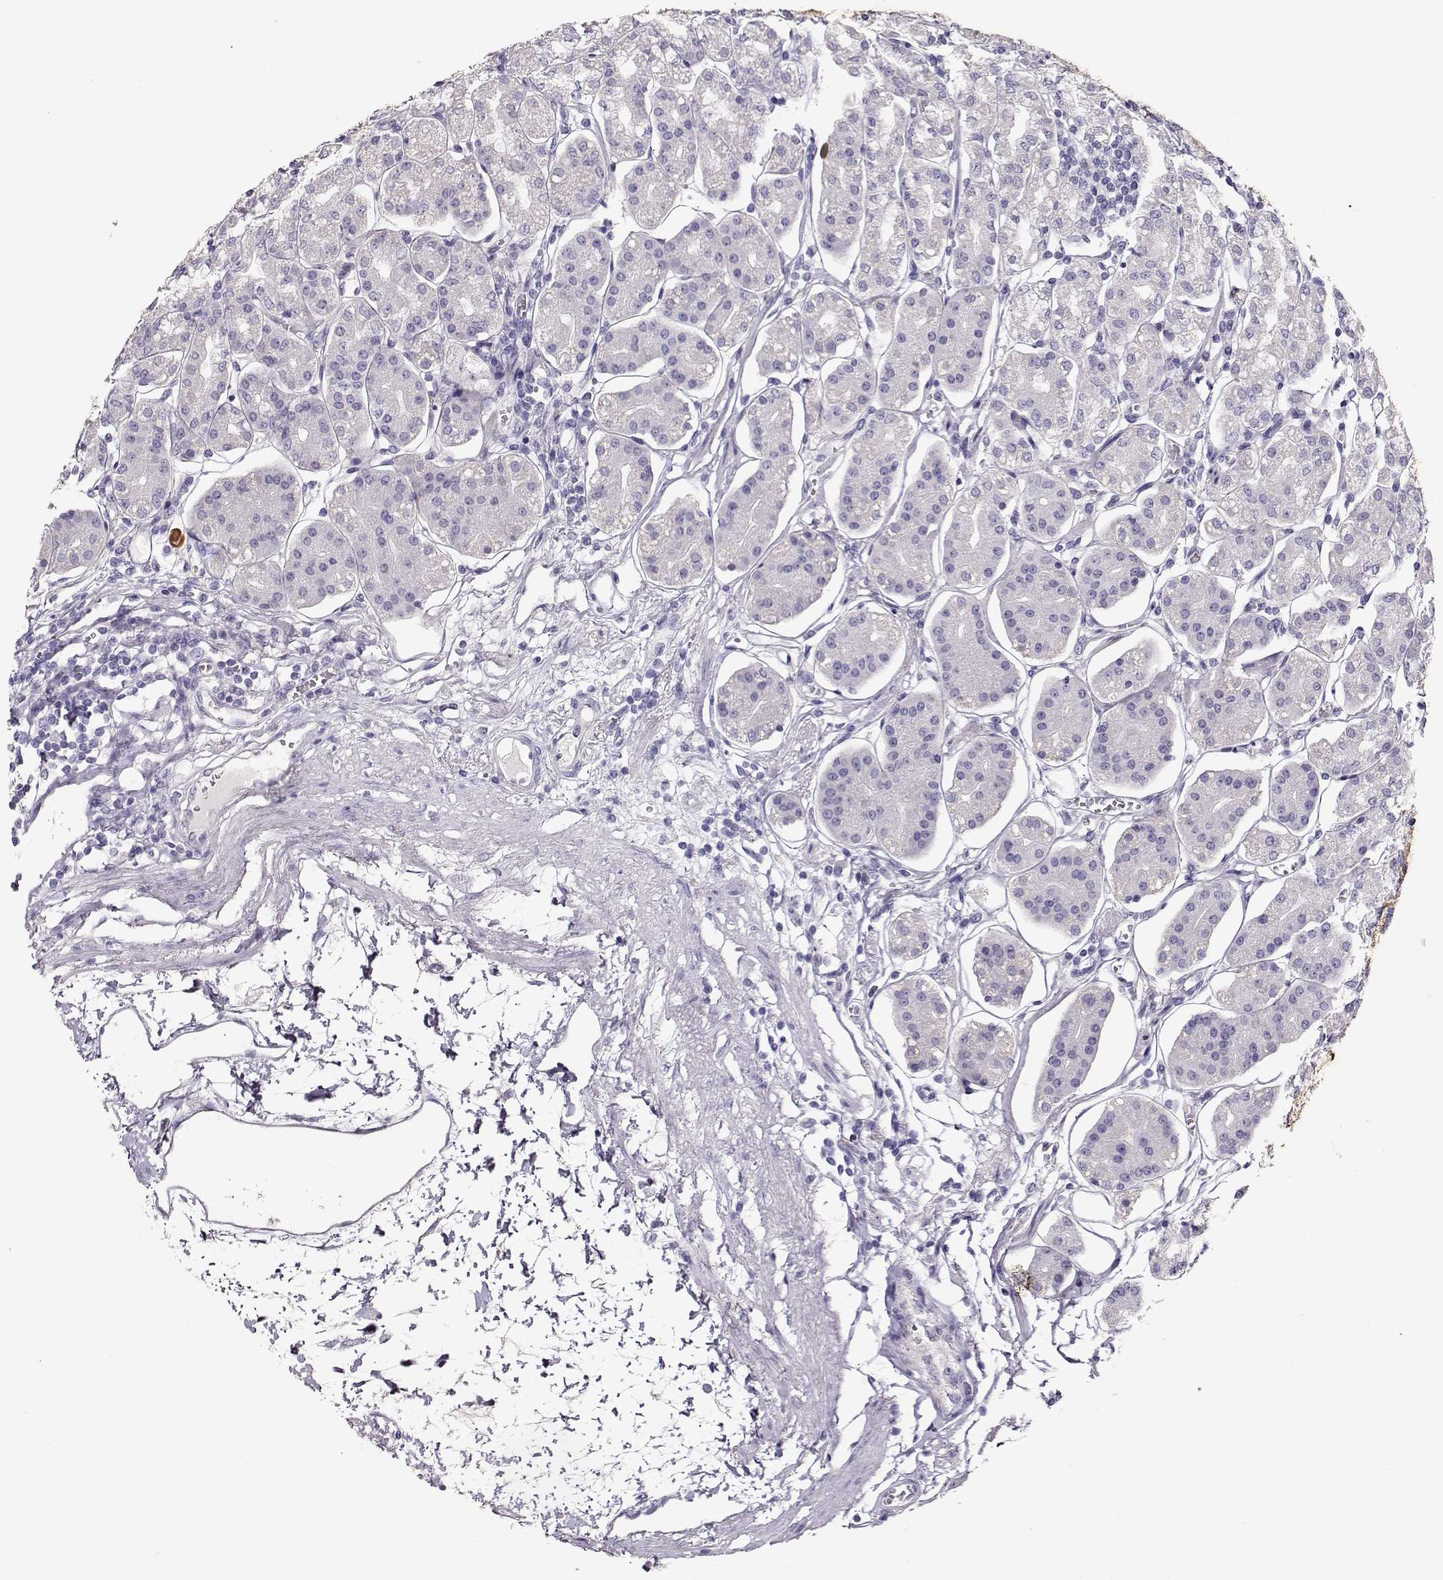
{"staining": {"intensity": "negative", "quantity": "none", "location": "none"}, "tissue": "stomach", "cell_type": "Glandular cells", "image_type": "normal", "snomed": [{"axis": "morphology", "description": "Normal tissue, NOS"}, {"axis": "topography", "description": "Skeletal muscle"}, {"axis": "topography", "description": "Stomach"}], "caption": "Immunohistochemistry photomicrograph of unremarkable stomach: stomach stained with DAB (3,3'-diaminobenzidine) displays no significant protein positivity in glandular cells. Nuclei are stained in blue.", "gene": "NDRG4", "patient": {"sex": "female", "age": 57}}